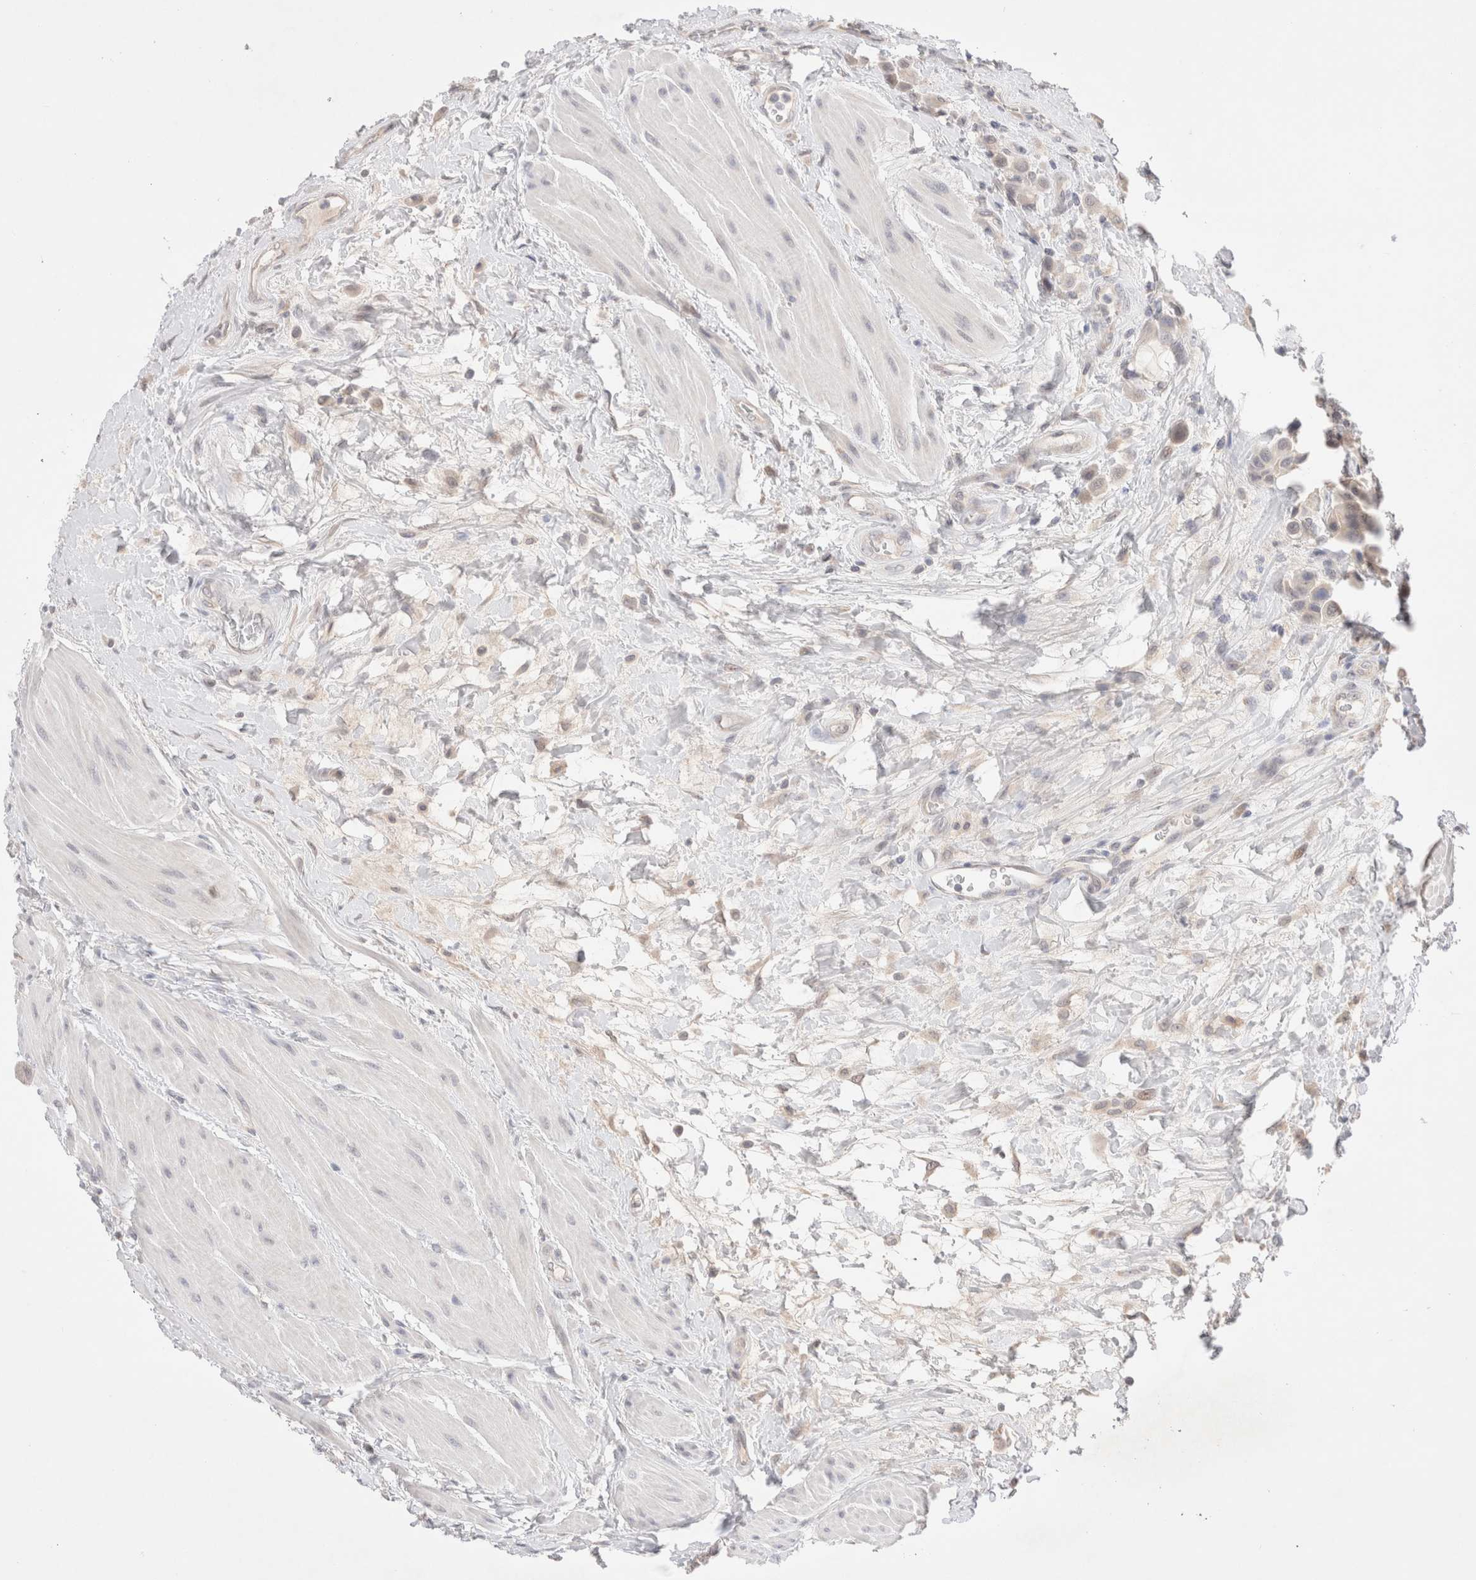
{"staining": {"intensity": "negative", "quantity": "none", "location": "none"}, "tissue": "urothelial cancer", "cell_type": "Tumor cells", "image_type": "cancer", "snomed": [{"axis": "morphology", "description": "Urothelial carcinoma, High grade"}, {"axis": "topography", "description": "Urinary bladder"}], "caption": "The image reveals no staining of tumor cells in urothelial cancer.", "gene": "SPATA20", "patient": {"sex": "male", "age": 50}}